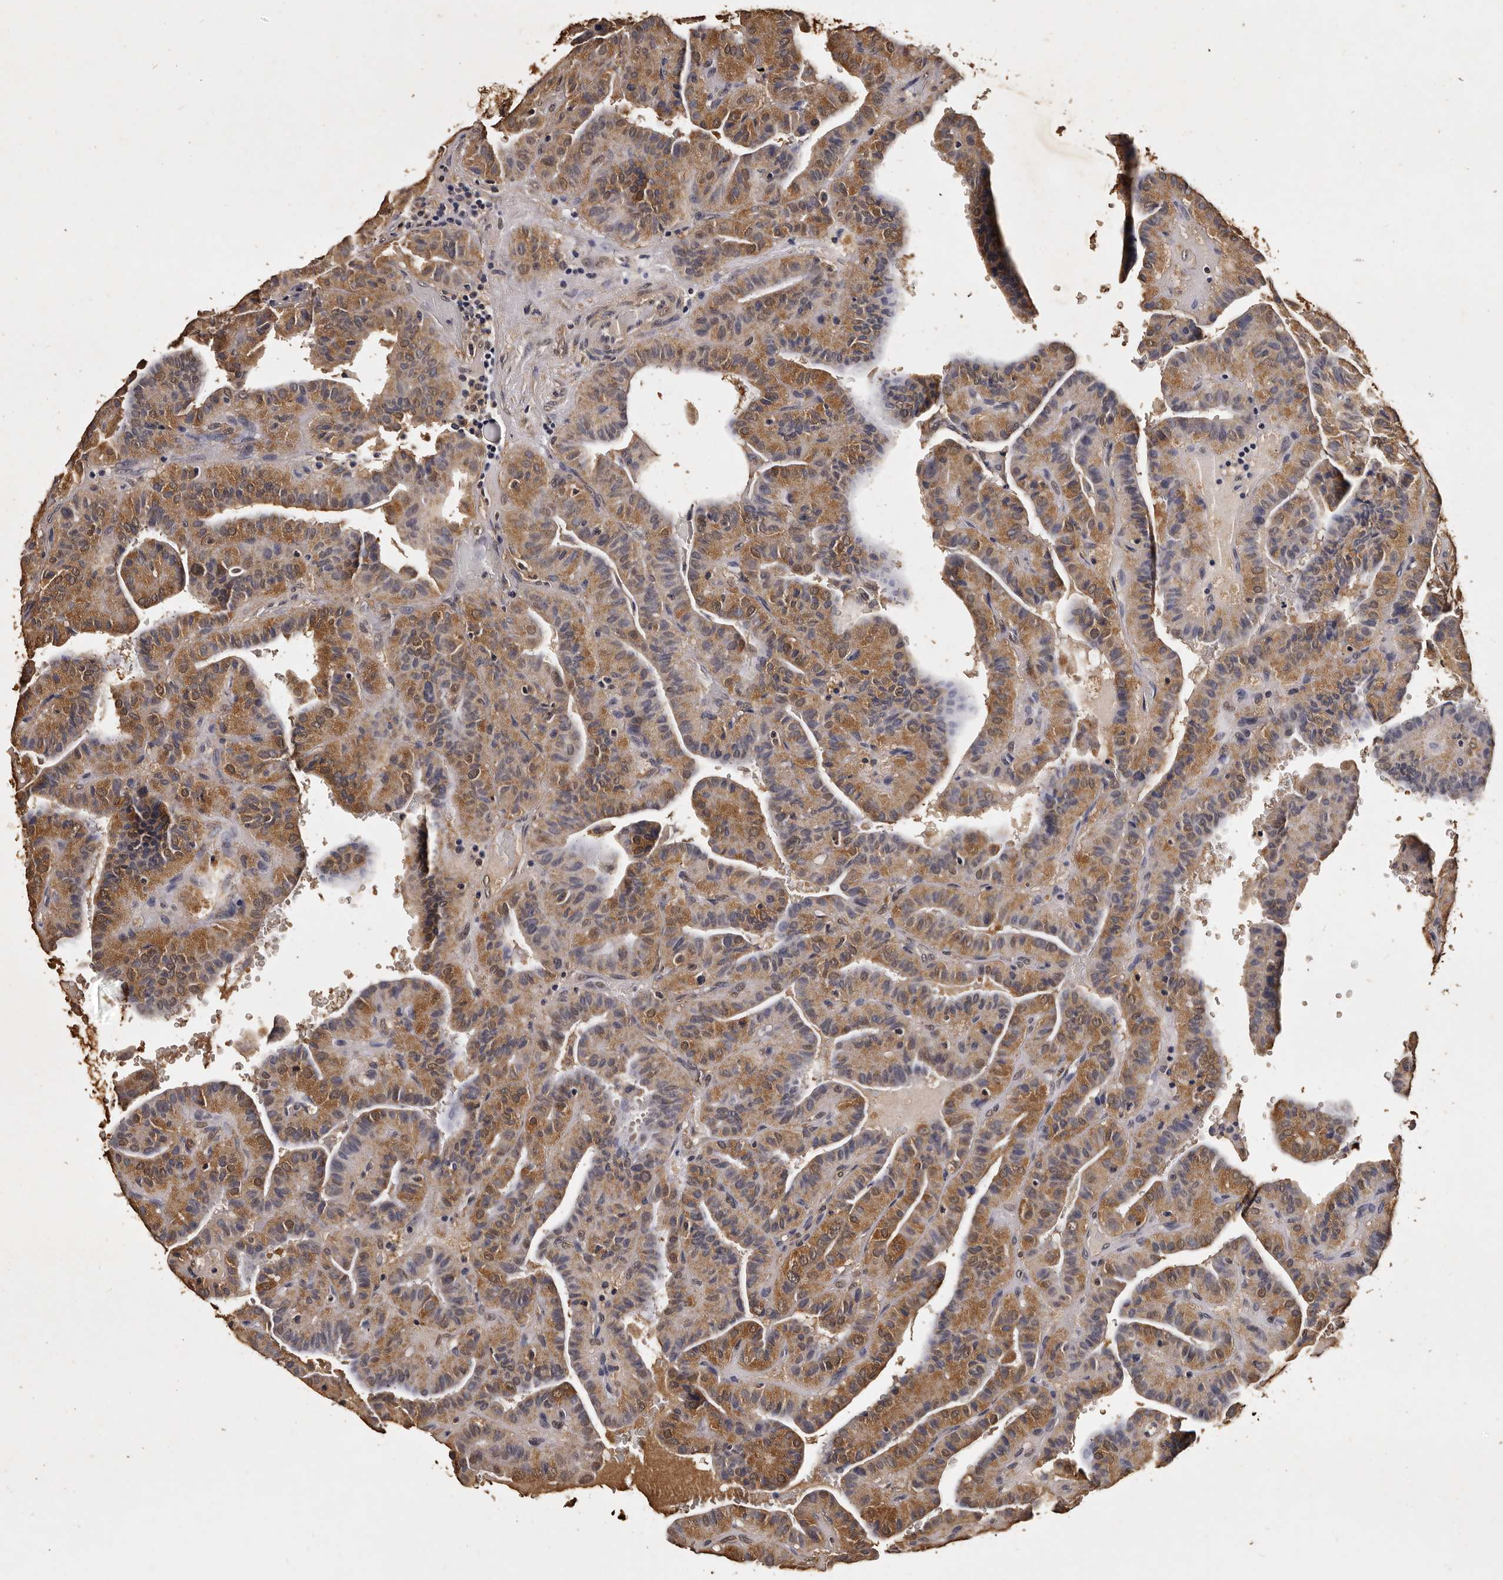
{"staining": {"intensity": "moderate", "quantity": ">75%", "location": "cytoplasmic/membranous"}, "tissue": "thyroid cancer", "cell_type": "Tumor cells", "image_type": "cancer", "snomed": [{"axis": "morphology", "description": "Papillary adenocarcinoma, NOS"}, {"axis": "topography", "description": "Thyroid gland"}], "caption": "A brown stain highlights moderate cytoplasmic/membranous staining of a protein in human thyroid papillary adenocarcinoma tumor cells. Immunohistochemistry stains the protein of interest in brown and the nuclei are stained blue.", "gene": "PARS2", "patient": {"sex": "male", "age": 77}}